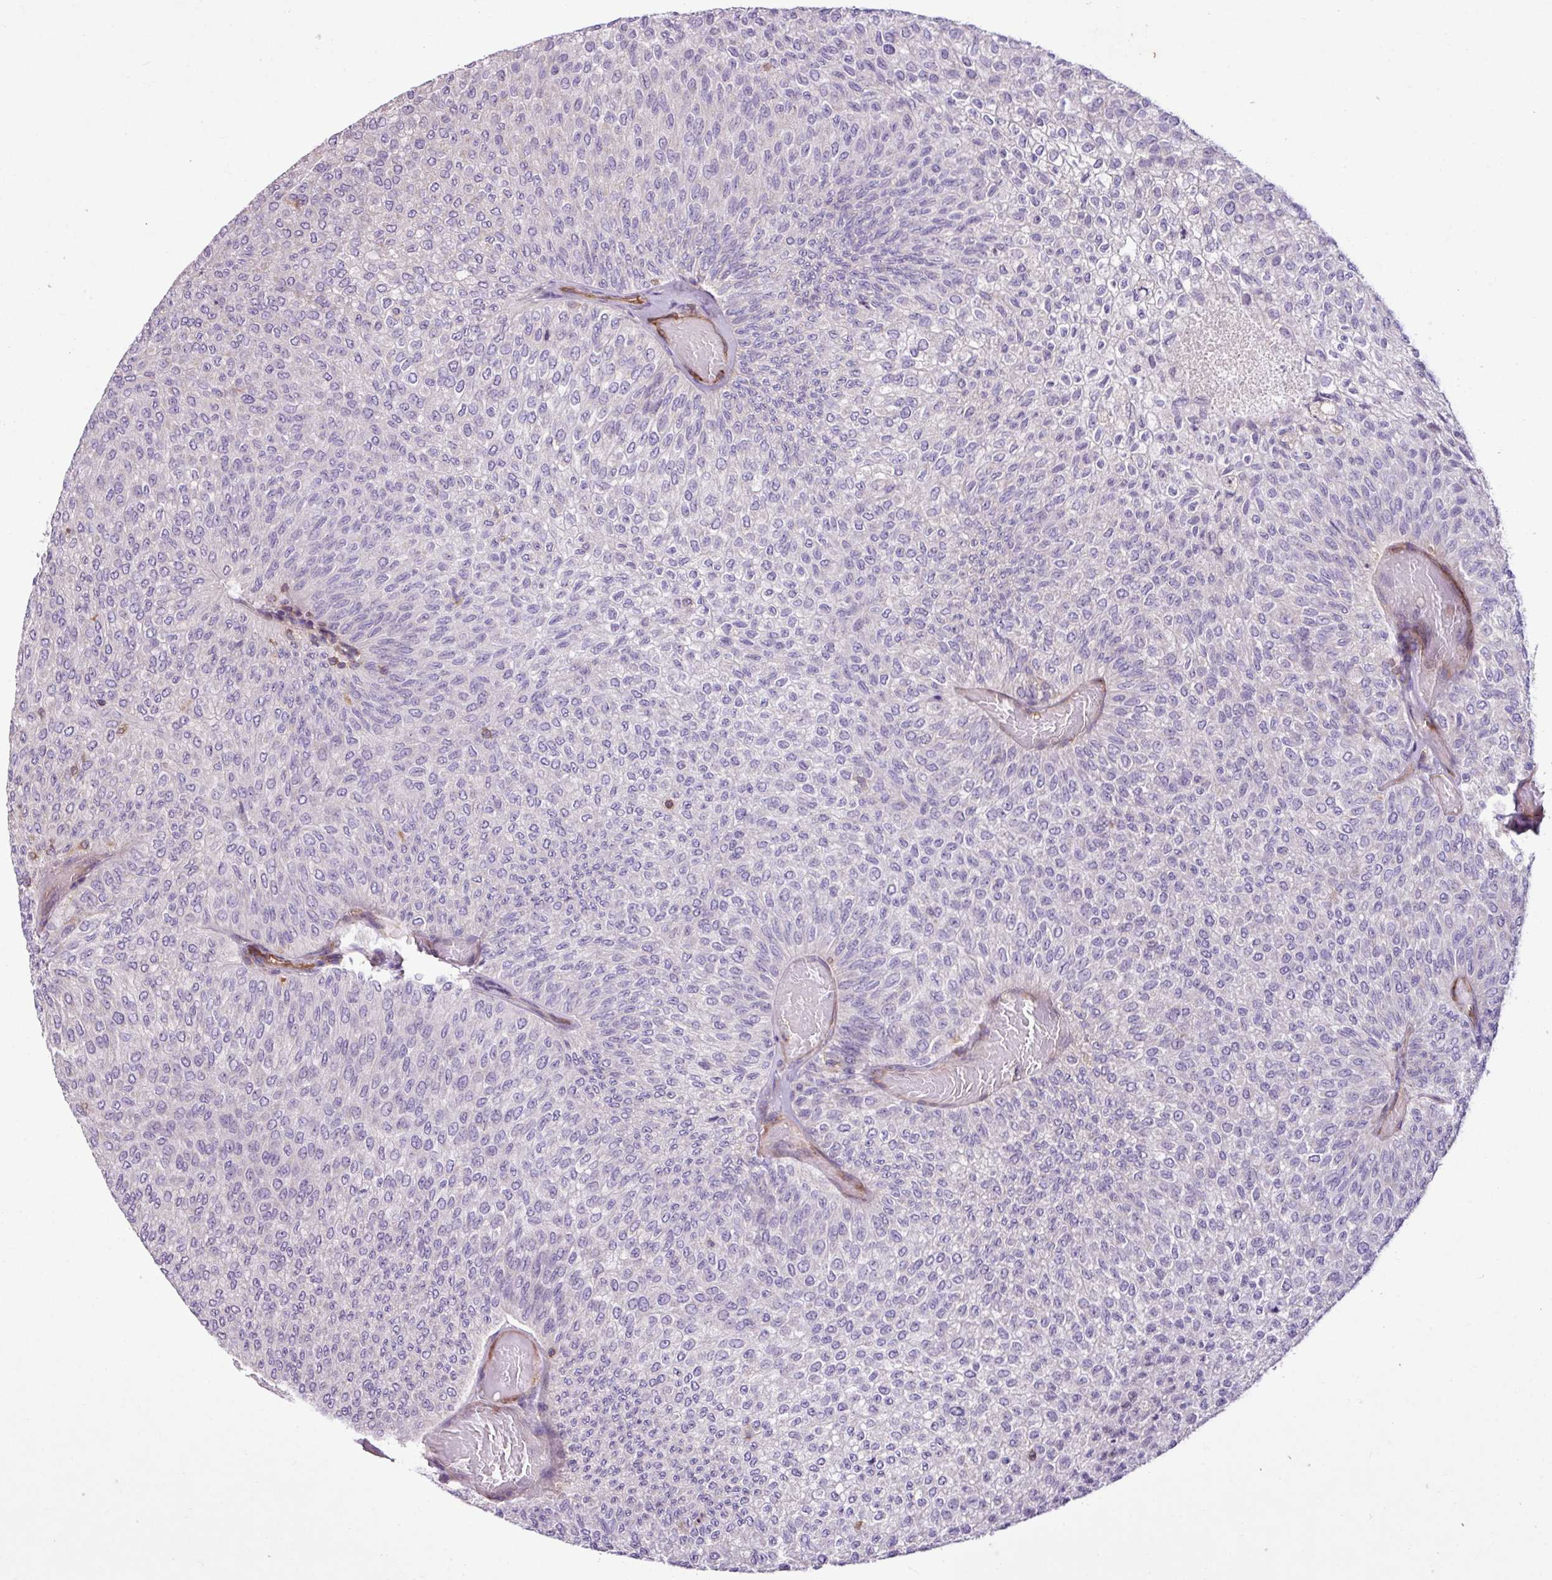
{"staining": {"intensity": "negative", "quantity": "none", "location": "none"}, "tissue": "urothelial cancer", "cell_type": "Tumor cells", "image_type": "cancer", "snomed": [{"axis": "morphology", "description": "Urothelial carcinoma, Low grade"}, {"axis": "topography", "description": "Urinary bladder"}], "caption": "Urothelial cancer was stained to show a protein in brown. There is no significant positivity in tumor cells.", "gene": "ZNF106", "patient": {"sex": "male", "age": 78}}